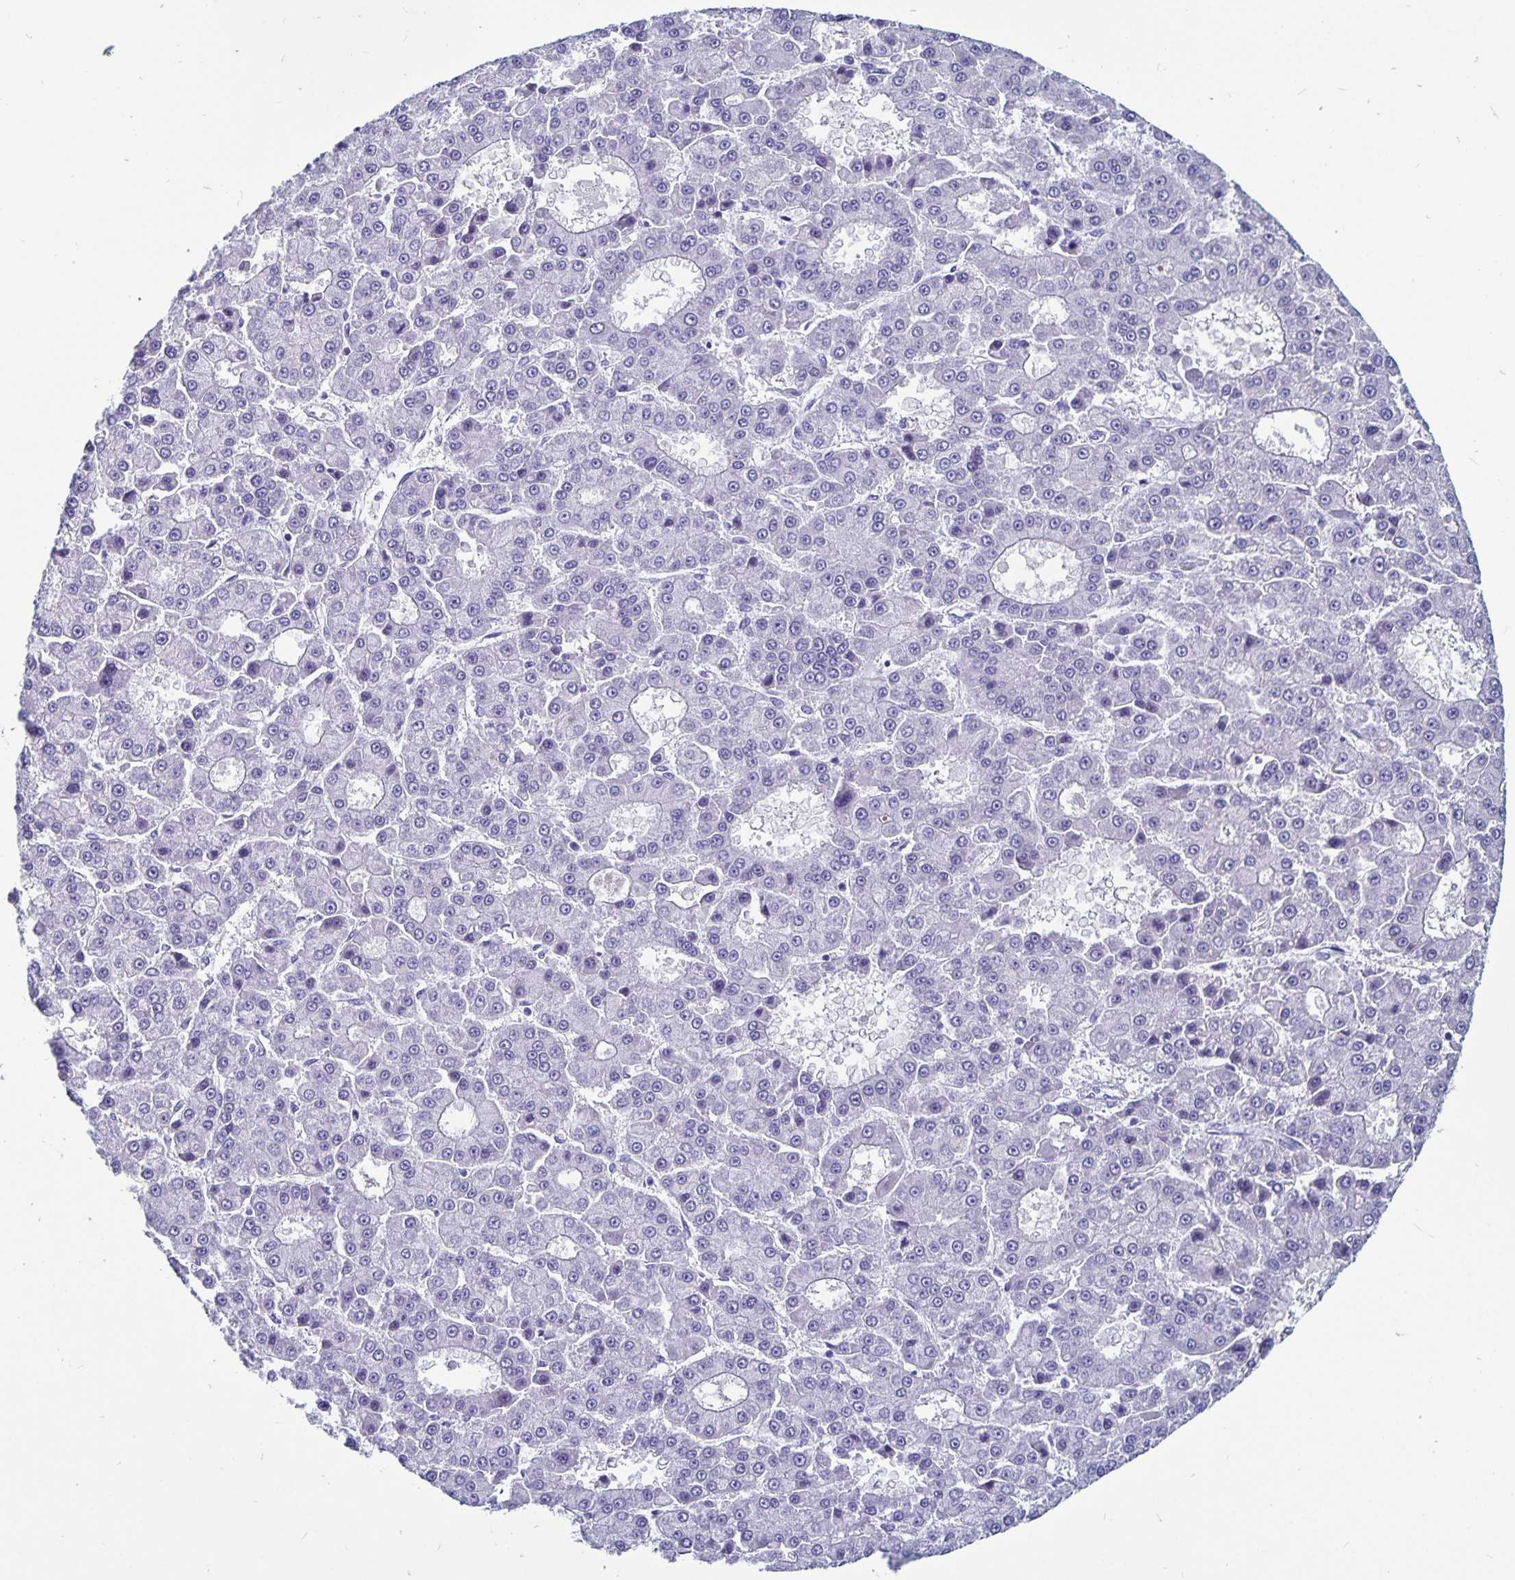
{"staining": {"intensity": "negative", "quantity": "none", "location": "none"}, "tissue": "liver cancer", "cell_type": "Tumor cells", "image_type": "cancer", "snomed": [{"axis": "morphology", "description": "Carcinoma, Hepatocellular, NOS"}, {"axis": "topography", "description": "Liver"}], "caption": "The image shows no staining of tumor cells in liver cancer.", "gene": "ODF3B", "patient": {"sex": "male", "age": 70}}